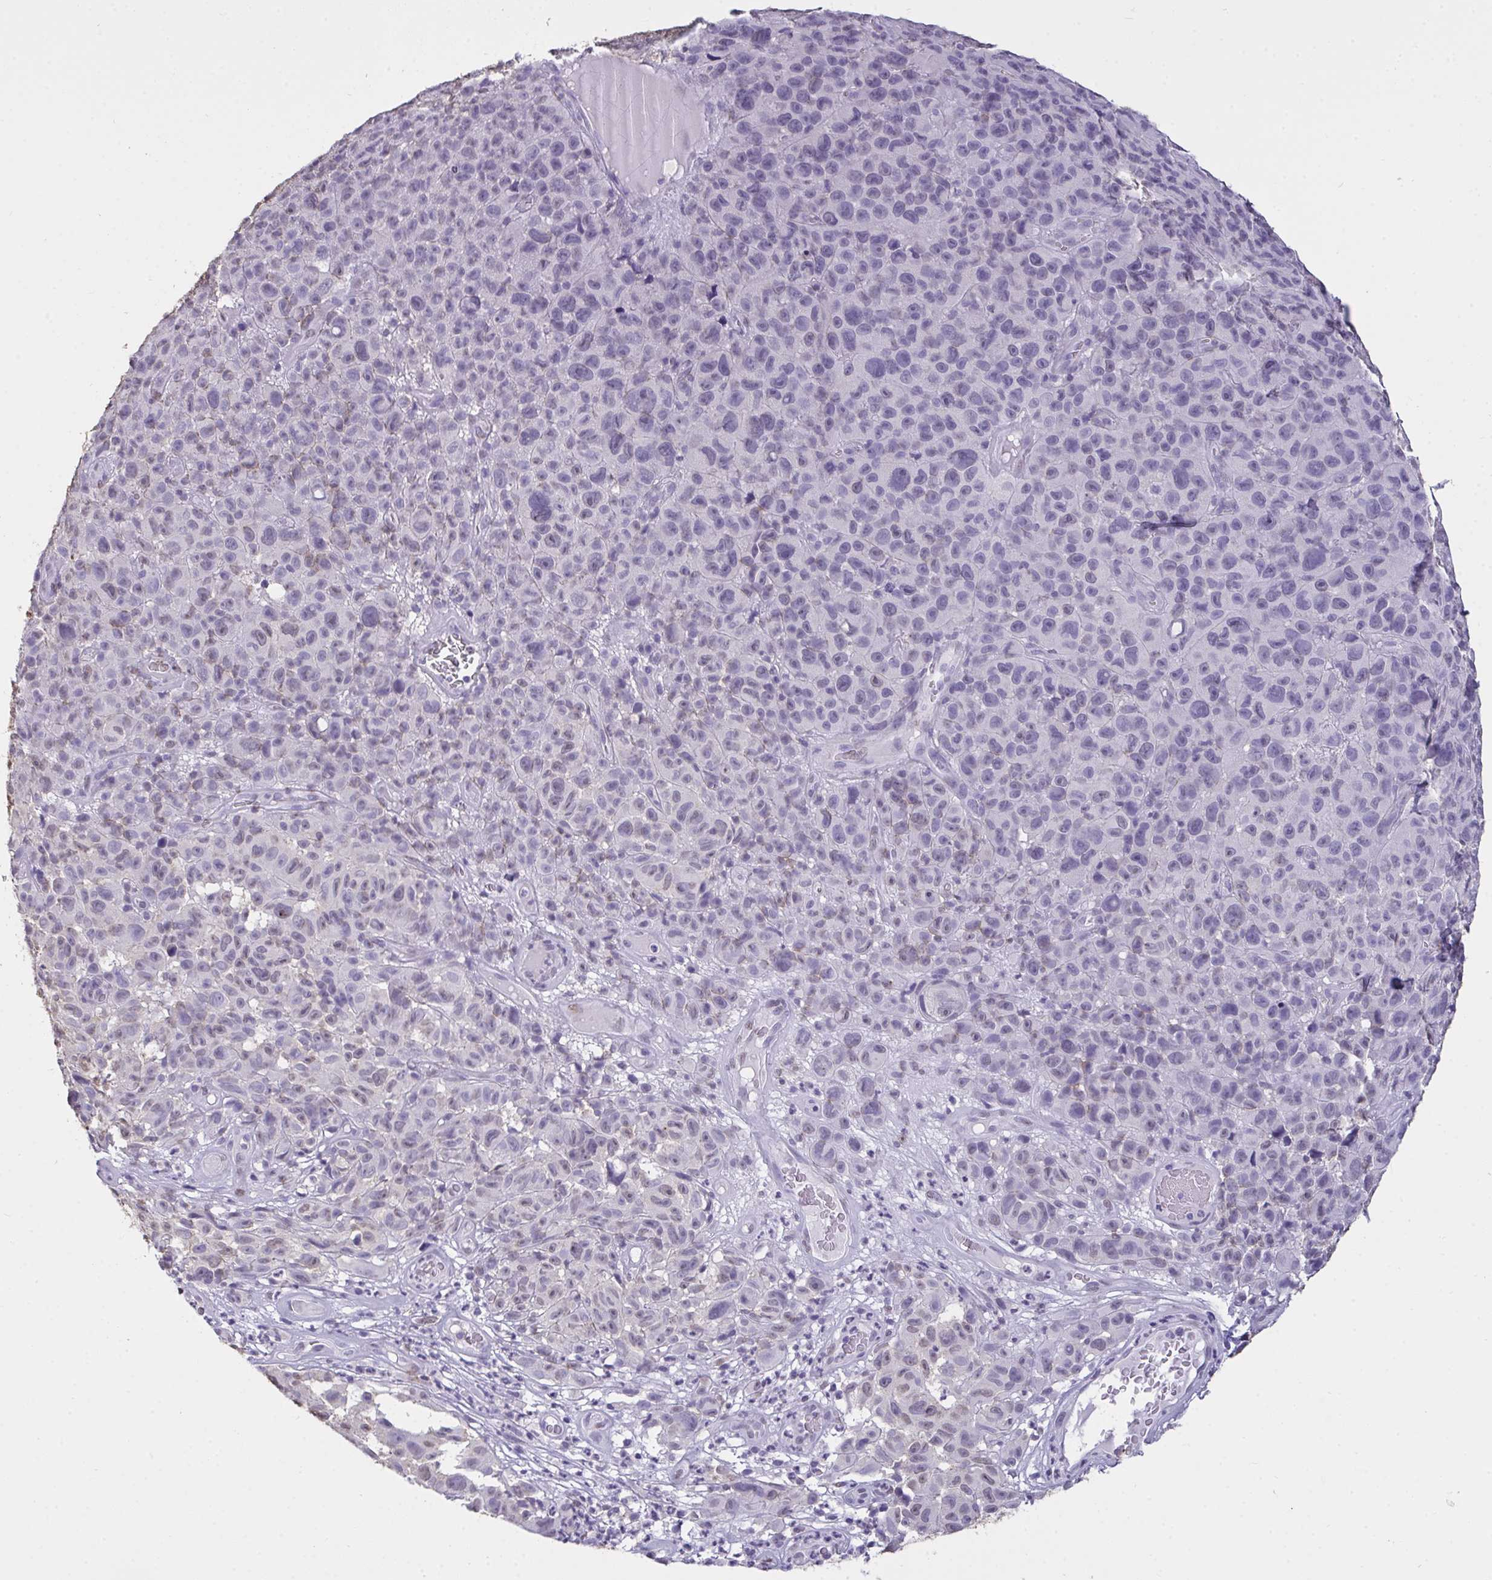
{"staining": {"intensity": "negative", "quantity": "none", "location": "none"}, "tissue": "melanoma", "cell_type": "Tumor cells", "image_type": "cancer", "snomed": [{"axis": "morphology", "description": "Malignant melanoma, NOS"}, {"axis": "topography", "description": "Skin"}], "caption": "Immunohistochemistry micrograph of neoplastic tissue: melanoma stained with DAB (3,3'-diaminobenzidine) displays no significant protein positivity in tumor cells.", "gene": "SEMA6B", "patient": {"sex": "female", "age": 82}}